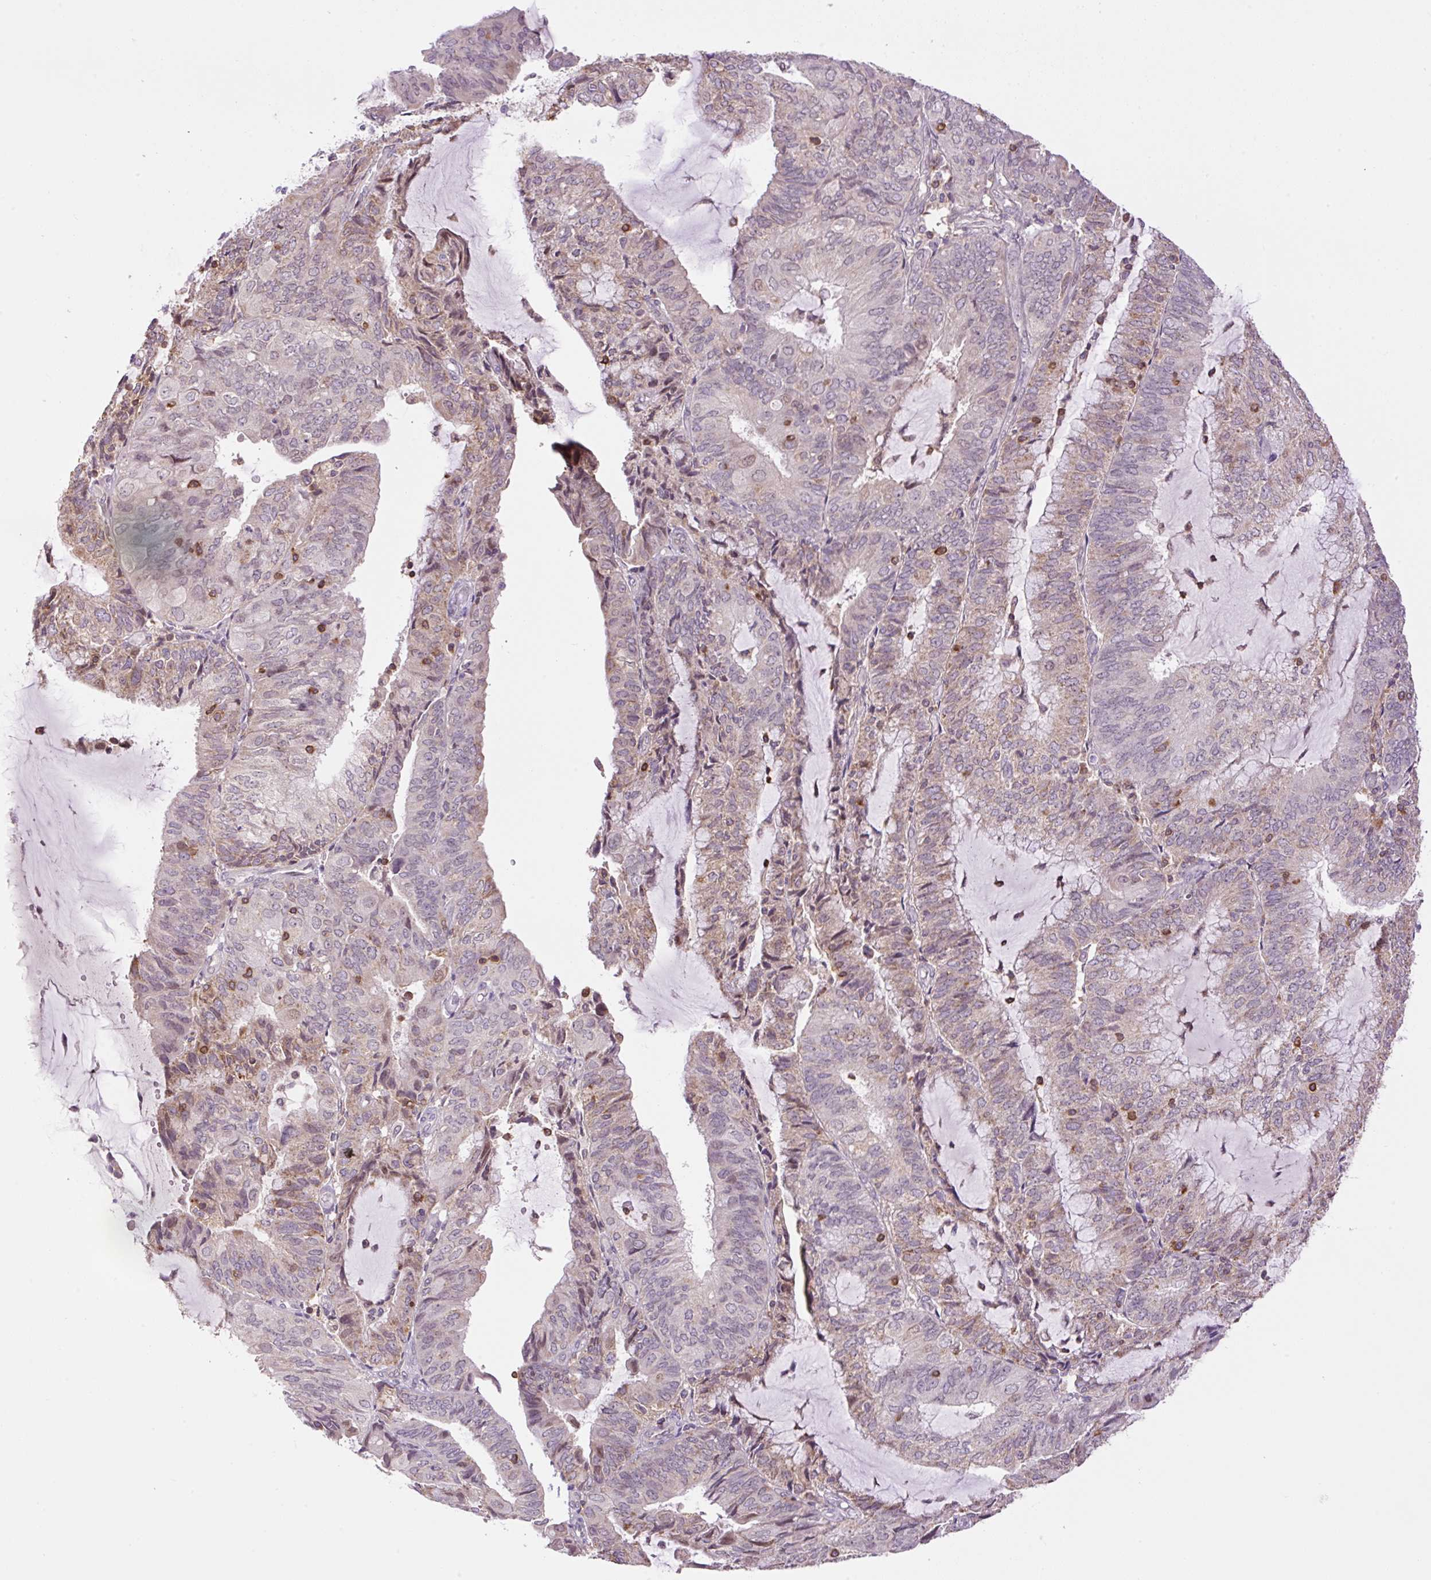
{"staining": {"intensity": "weak", "quantity": "25%-75%", "location": "cytoplasmic/membranous,nuclear"}, "tissue": "endometrial cancer", "cell_type": "Tumor cells", "image_type": "cancer", "snomed": [{"axis": "morphology", "description": "Adenocarcinoma, NOS"}, {"axis": "topography", "description": "Endometrium"}], "caption": "A brown stain shows weak cytoplasmic/membranous and nuclear positivity of a protein in endometrial cancer (adenocarcinoma) tumor cells.", "gene": "CARD11", "patient": {"sex": "female", "age": 81}}